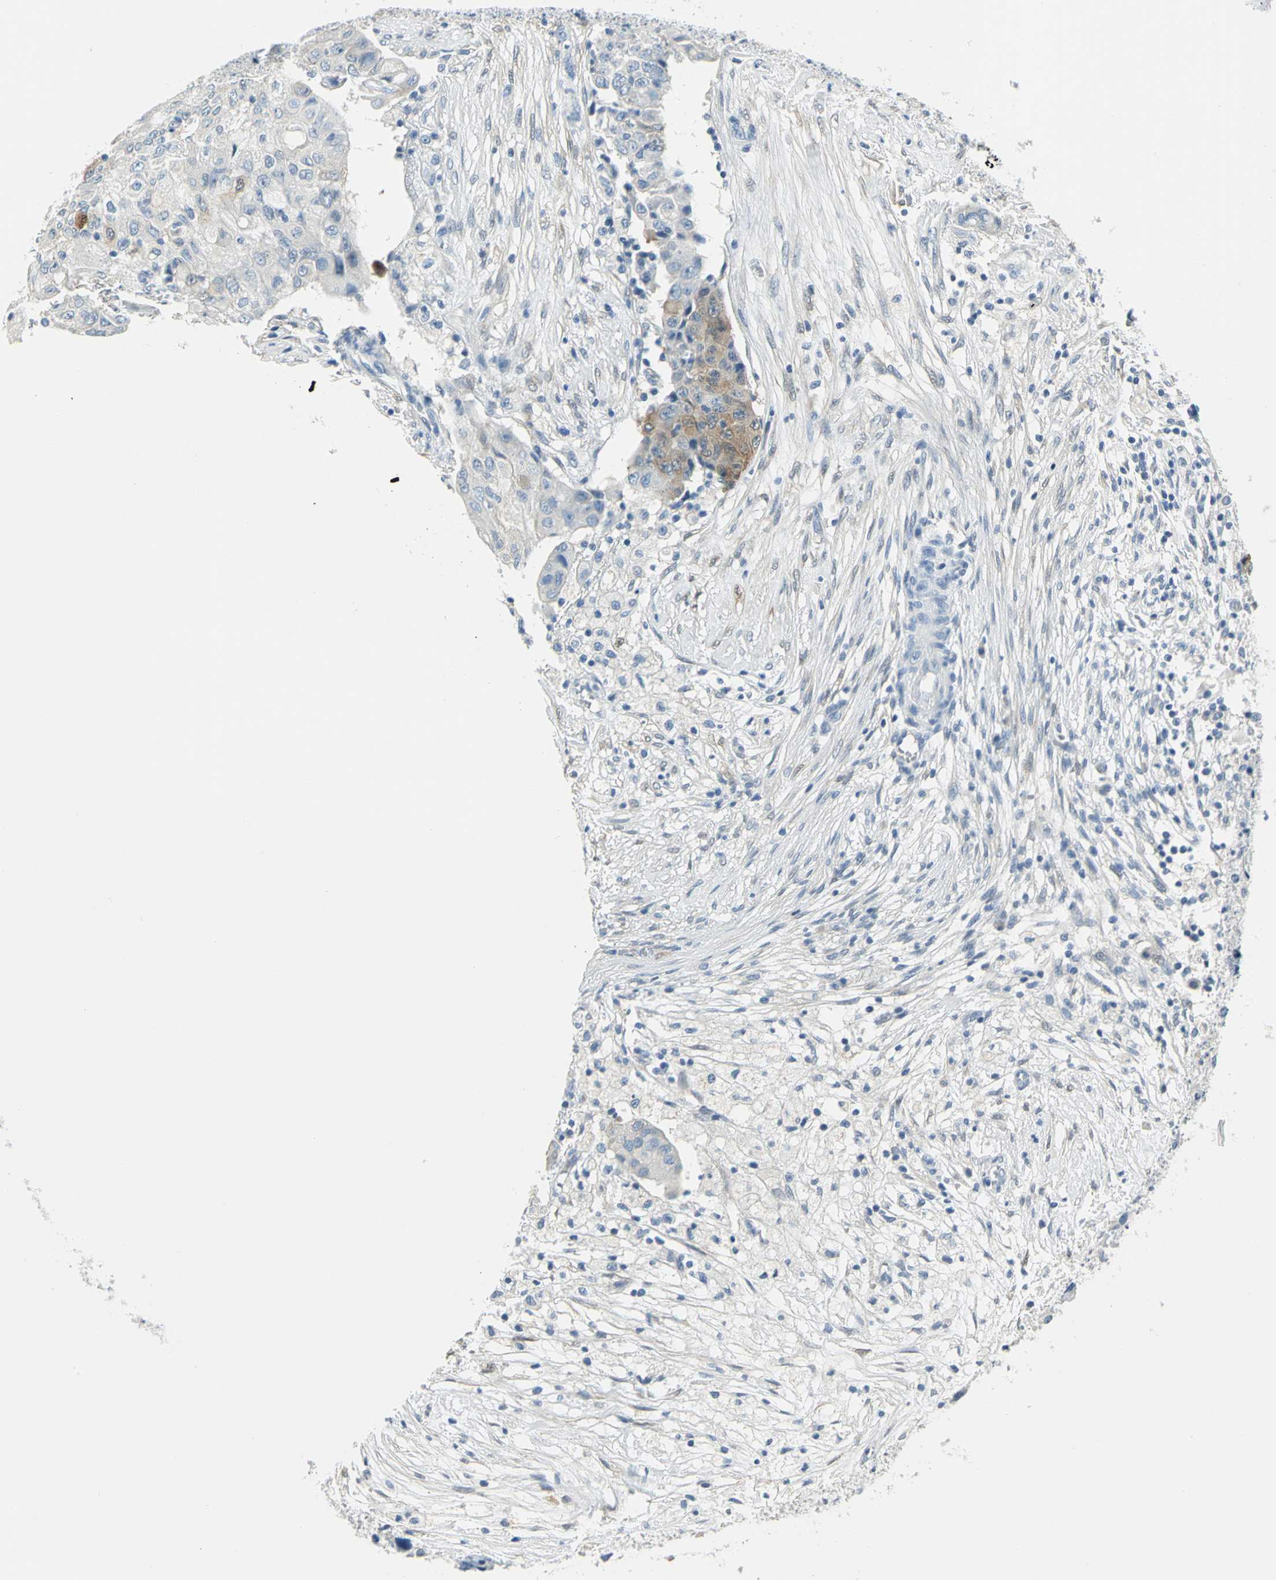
{"staining": {"intensity": "moderate", "quantity": "<25%", "location": "cytoplasmic/membranous"}, "tissue": "ovarian cancer", "cell_type": "Tumor cells", "image_type": "cancer", "snomed": [{"axis": "morphology", "description": "Carcinoma, endometroid"}, {"axis": "topography", "description": "Ovary"}], "caption": "Human ovarian endometroid carcinoma stained with a protein marker displays moderate staining in tumor cells.", "gene": "UCHL1", "patient": {"sex": "female", "age": 42}}